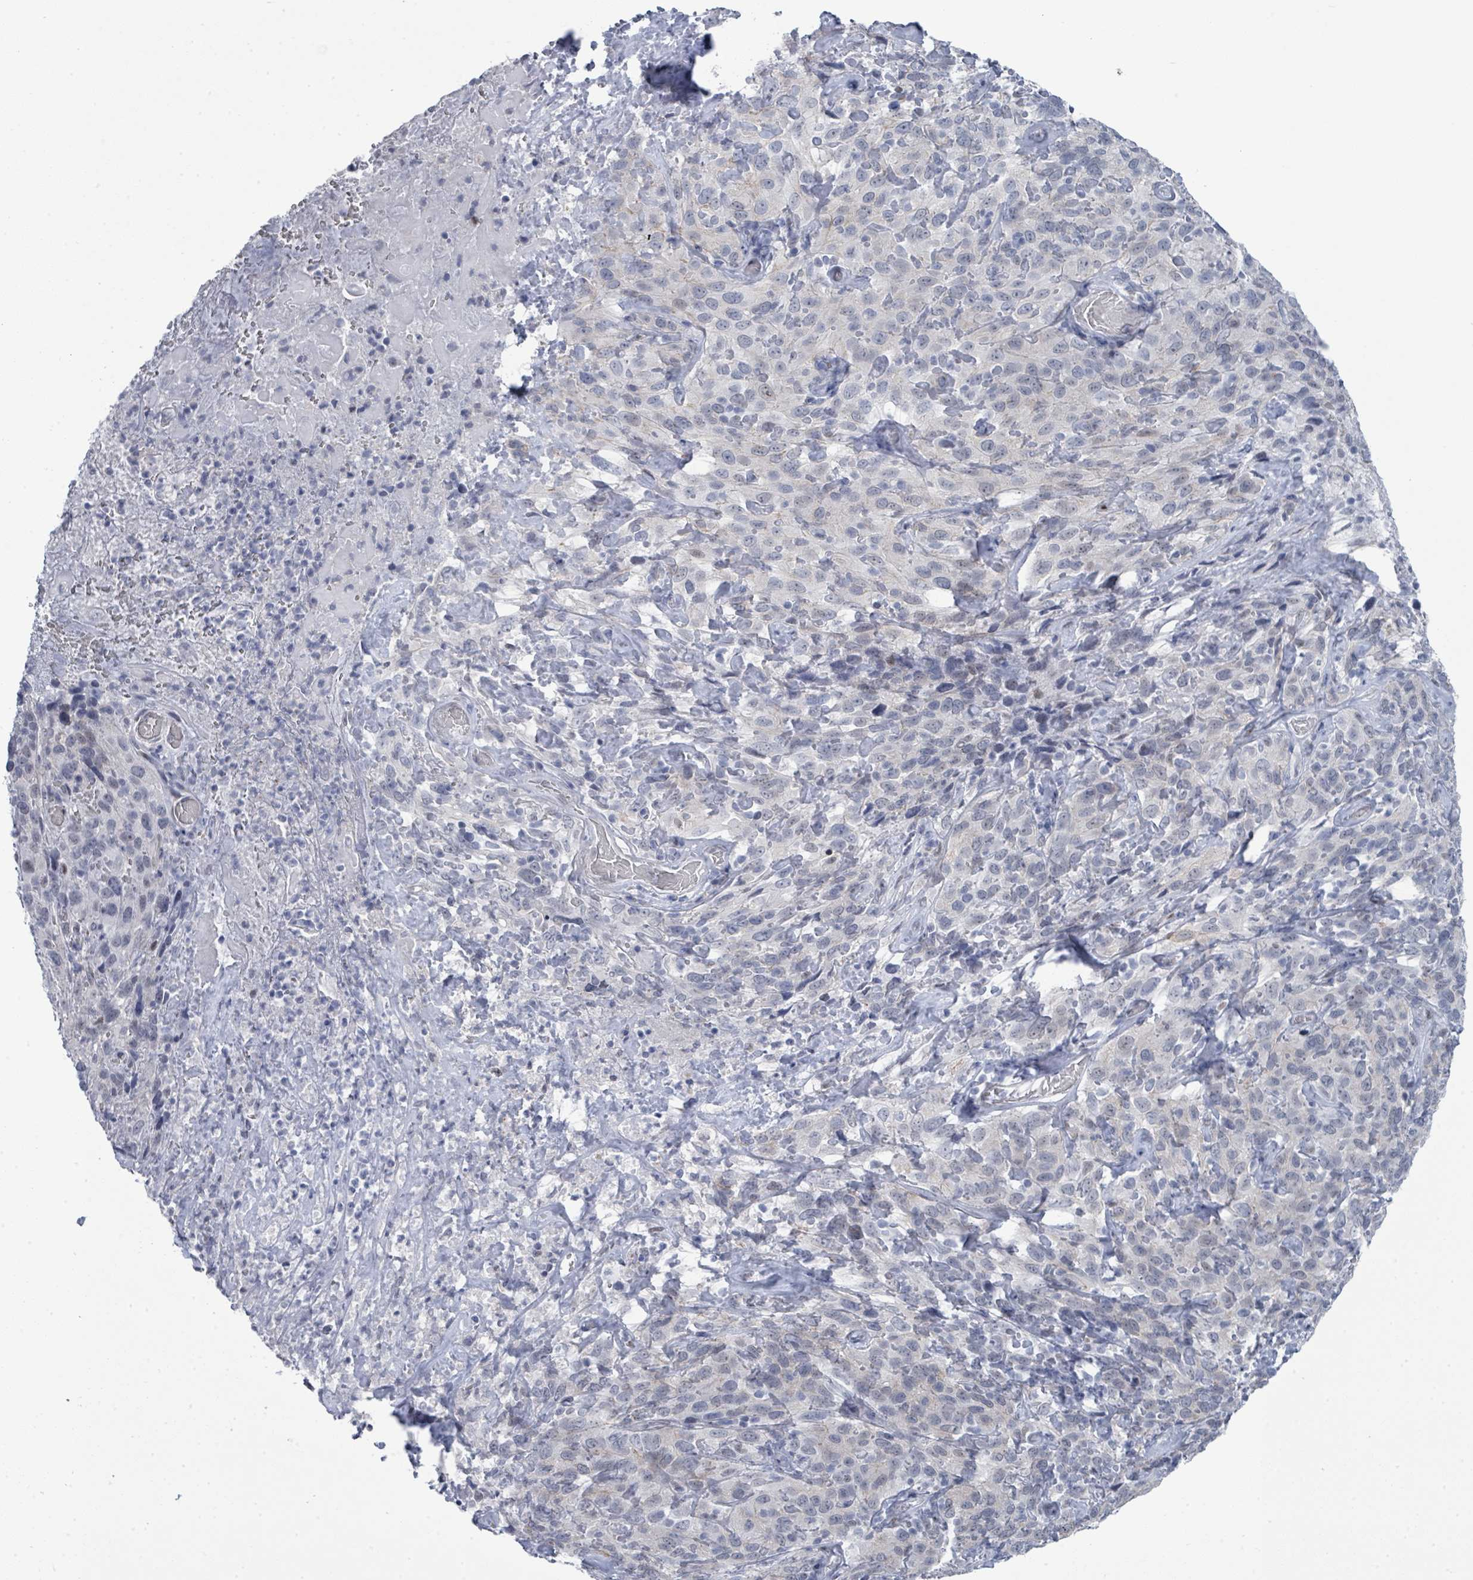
{"staining": {"intensity": "negative", "quantity": "none", "location": "none"}, "tissue": "cervical cancer", "cell_type": "Tumor cells", "image_type": "cancer", "snomed": [{"axis": "morphology", "description": "Squamous cell carcinoma, NOS"}, {"axis": "topography", "description": "Cervix"}], "caption": "Tumor cells are negative for brown protein staining in cervical cancer.", "gene": "CT45A5", "patient": {"sex": "female", "age": 51}}